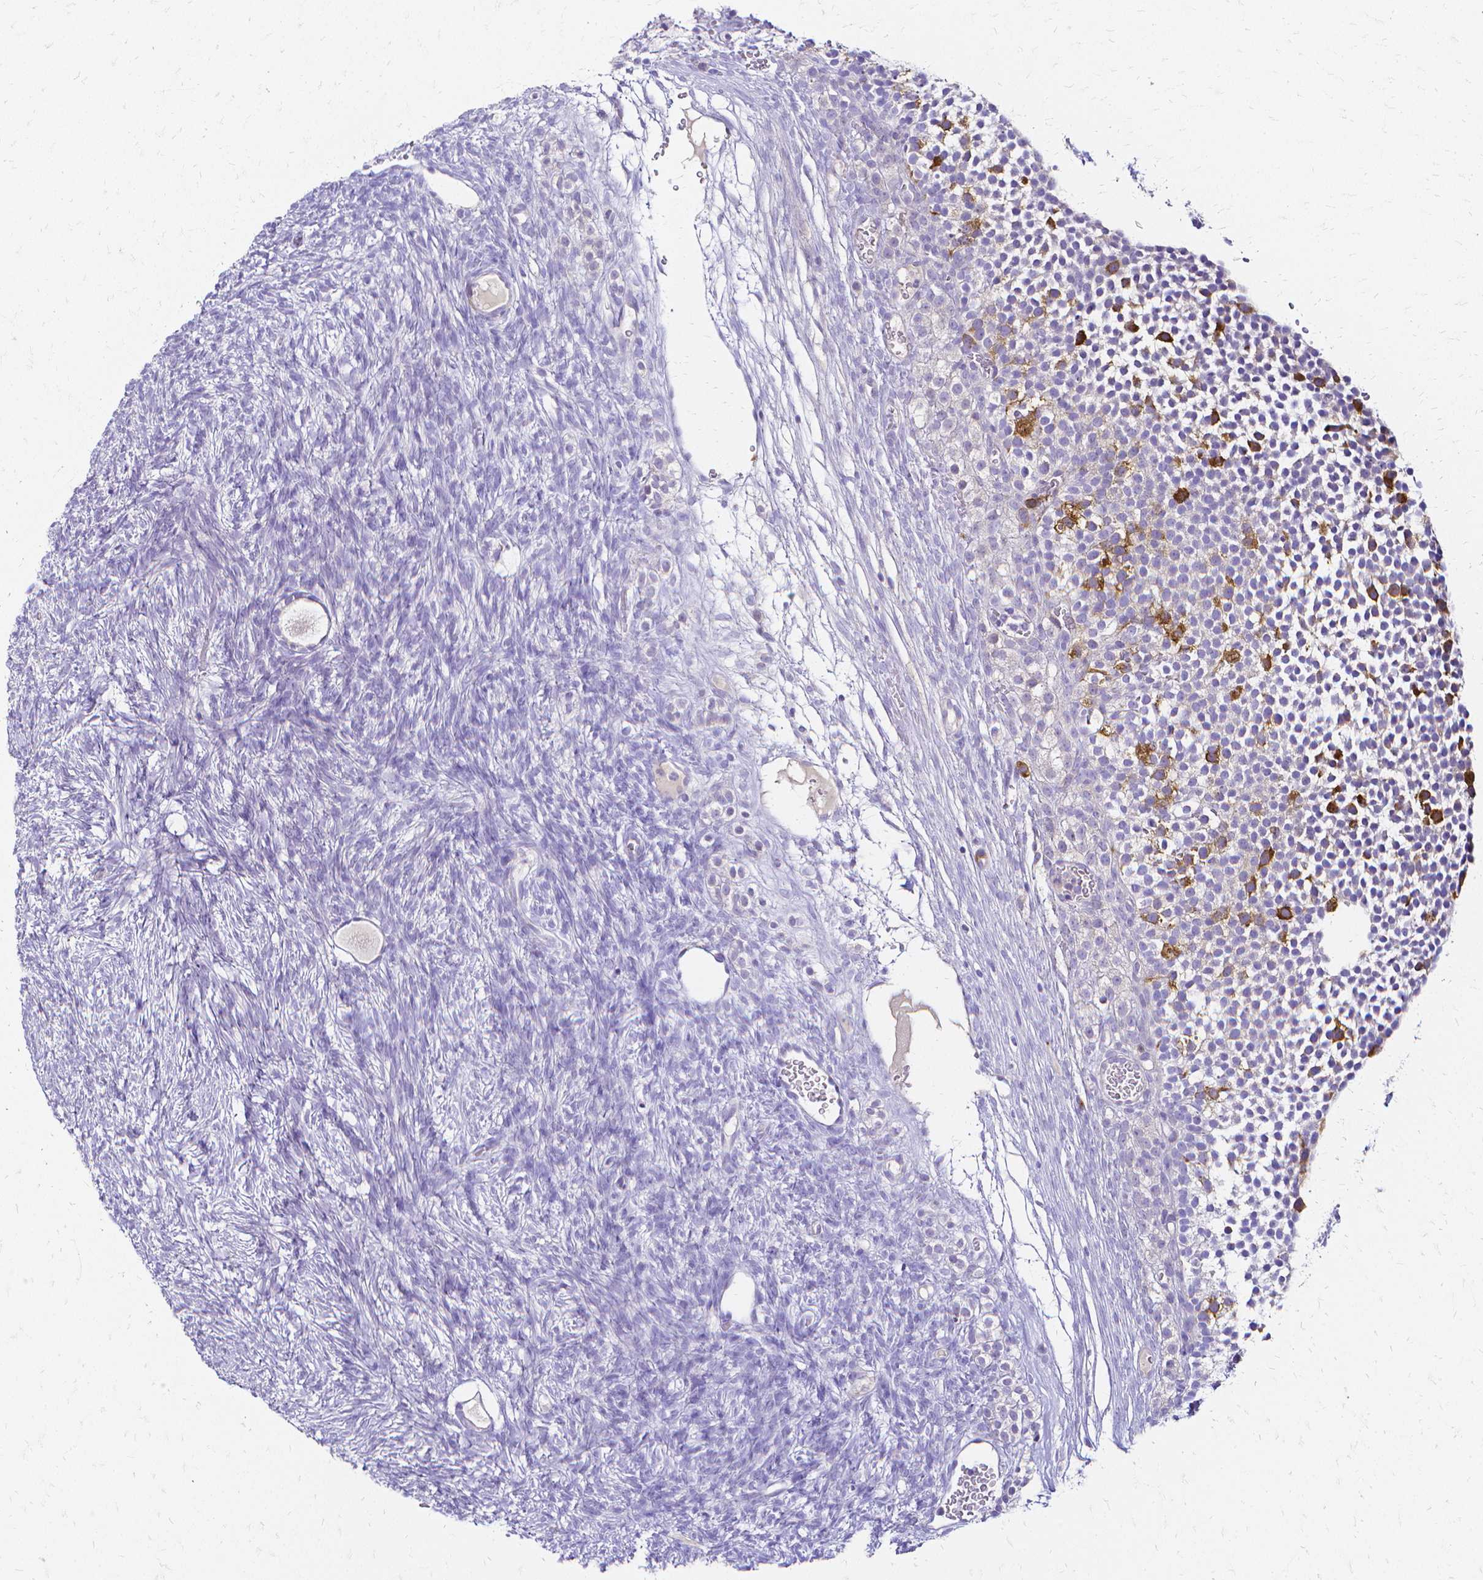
{"staining": {"intensity": "negative", "quantity": "none", "location": "none"}, "tissue": "ovary", "cell_type": "Follicle cells", "image_type": "normal", "snomed": [{"axis": "morphology", "description": "Normal tissue, NOS"}, {"axis": "topography", "description": "Ovary"}], "caption": "Micrograph shows no protein expression in follicle cells of benign ovary. (Immunohistochemistry (ihc), brightfield microscopy, high magnification).", "gene": "CCNB1", "patient": {"sex": "female", "age": 34}}